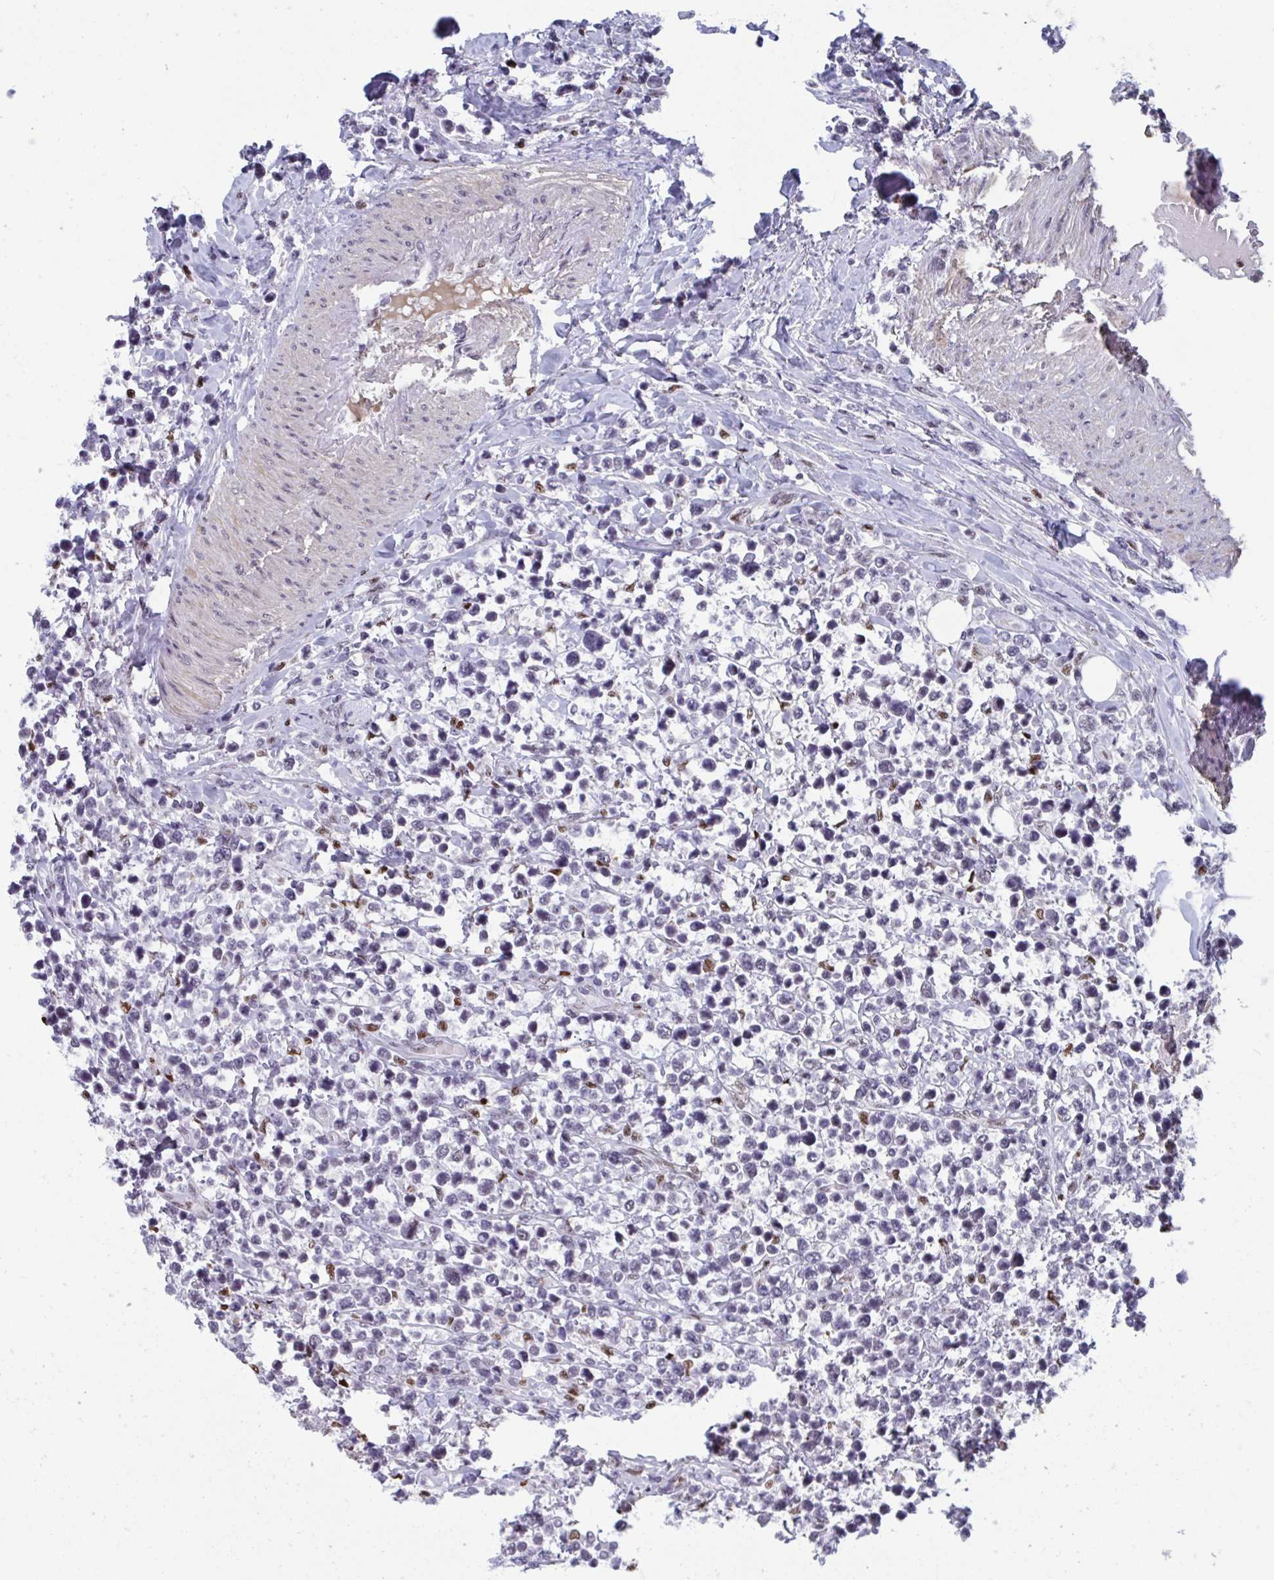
{"staining": {"intensity": "negative", "quantity": "none", "location": "none"}, "tissue": "lymphoma", "cell_type": "Tumor cells", "image_type": "cancer", "snomed": [{"axis": "morphology", "description": "Malignant lymphoma, non-Hodgkin's type, High grade"}, {"axis": "topography", "description": "Soft tissue"}], "caption": "Image shows no significant protein expression in tumor cells of malignant lymphoma, non-Hodgkin's type (high-grade). (Brightfield microscopy of DAB IHC at high magnification).", "gene": "JDP2", "patient": {"sex": "female", "age": 56}}